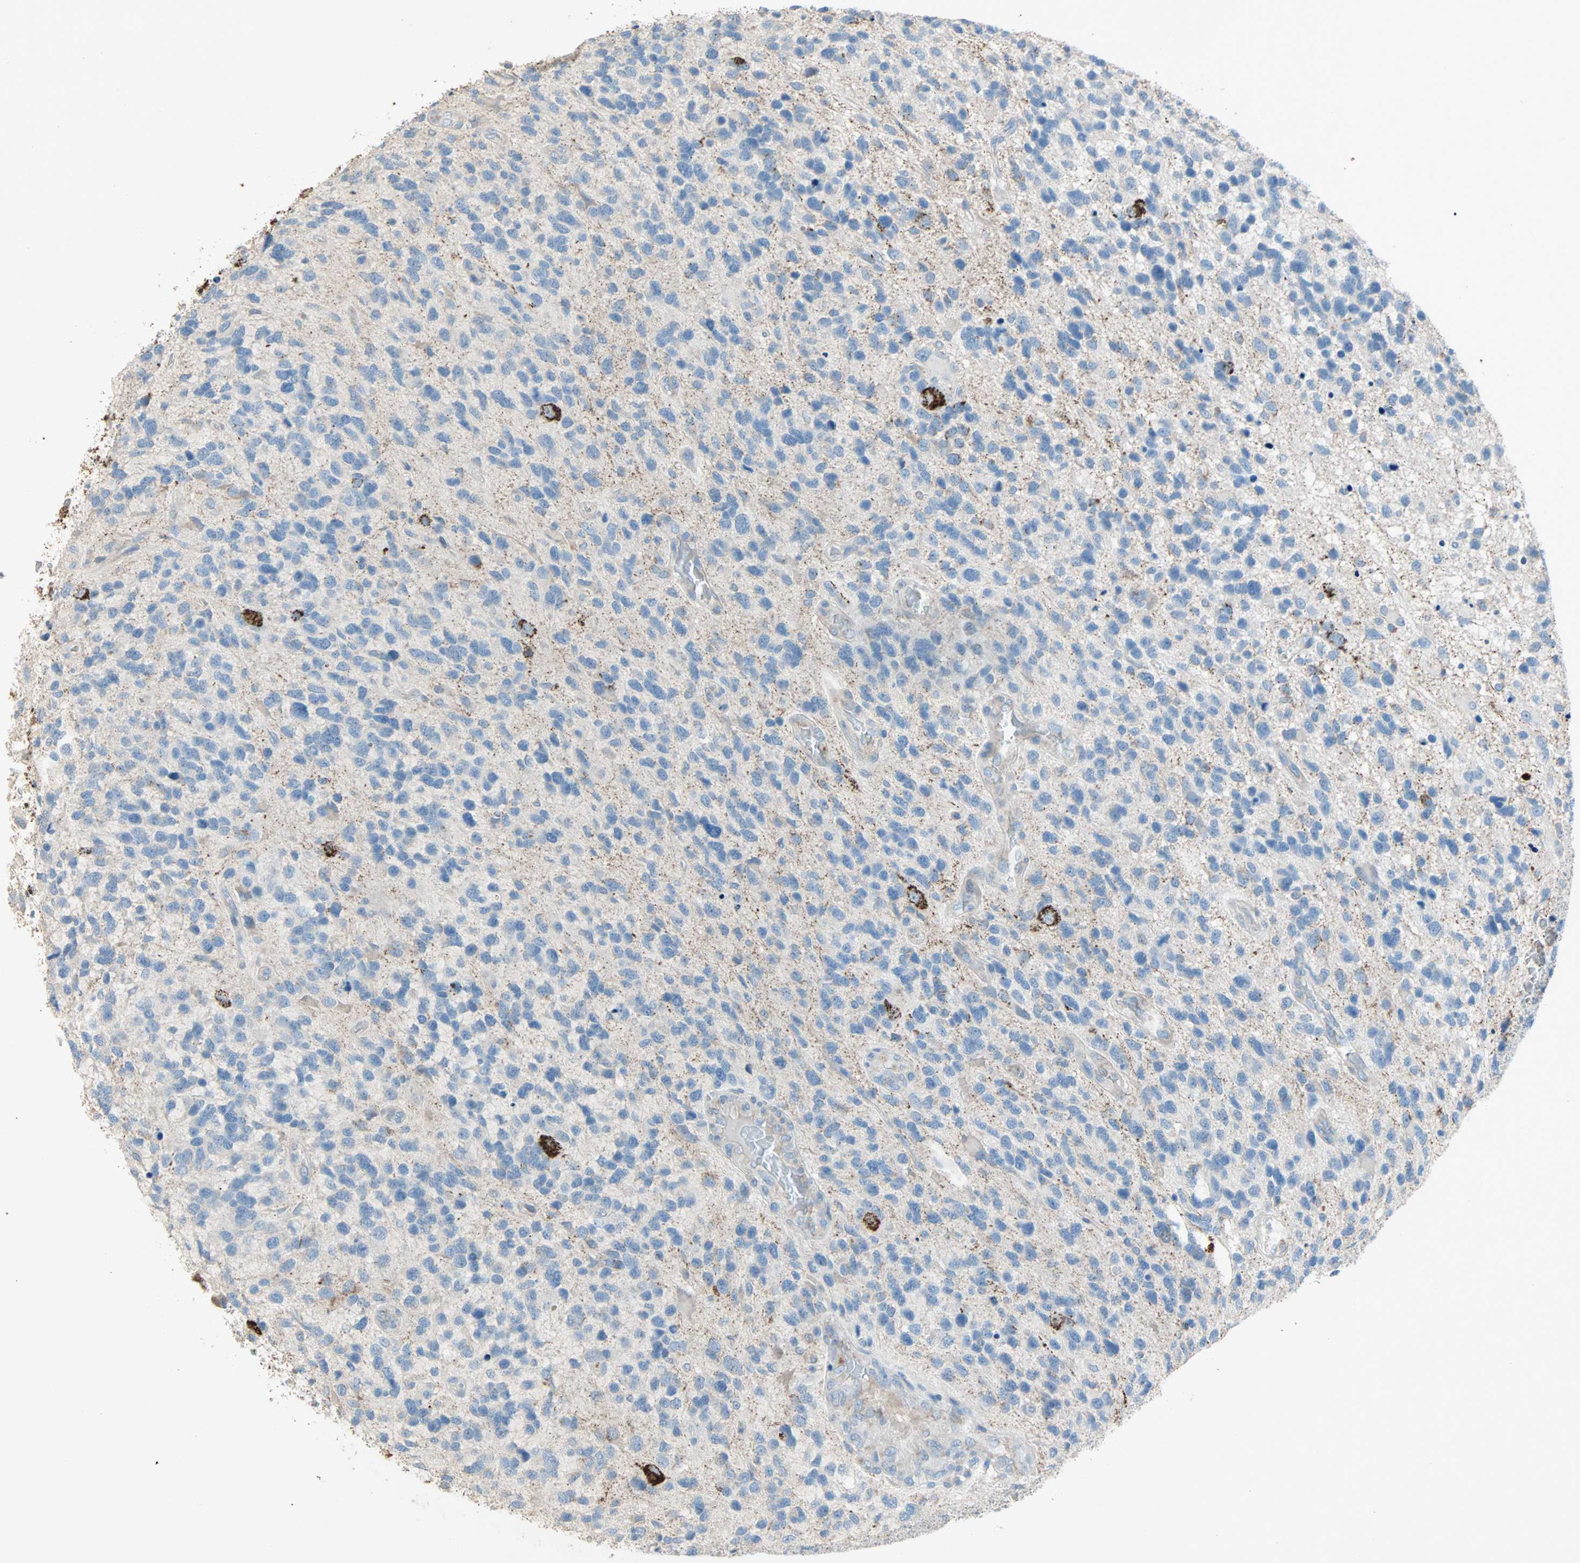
{"staining": {"intensity": "negative", "quantity": "none", "location": "none"}, "tissue": "glioma", "cell_type": "Tumor cells", "image_type": "cancer", "snomed": [{"axis": "morphology", "description": "Glioma, malignant, High grade"}, {"axis": "topography", "description": "Brain"}], "caption": "An immunohistochemistry image of malignant high-grade glioma is shown. There is no staining in tumor cells of malignant high-grade glioma.", "gene": "ACVRL1", "patient": {"sex": "female", "age": 58}}